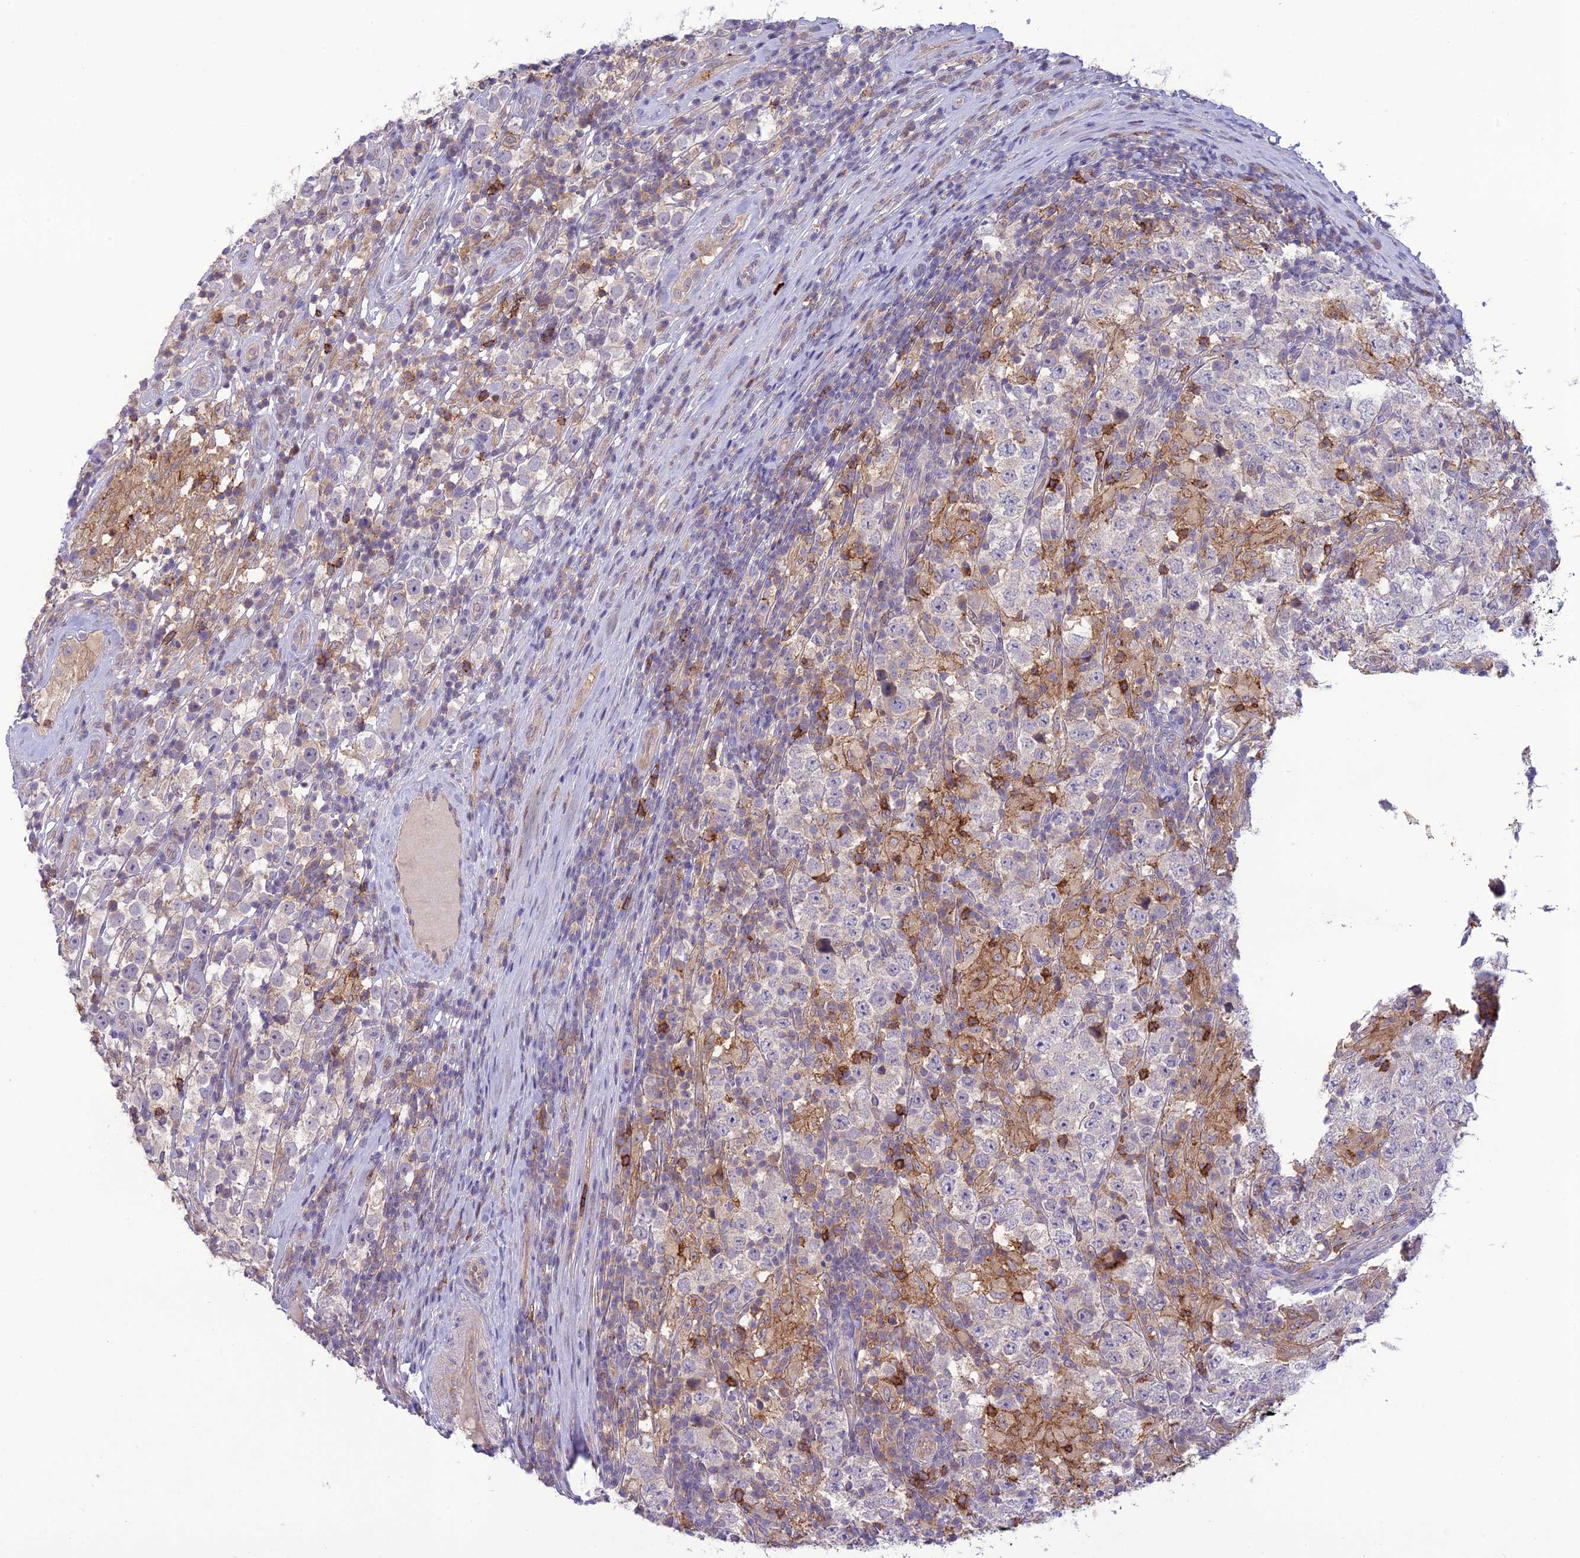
{"staining": {"intensity": "negative", "quantity": "none", "location": "none"}, "tissue": "testis cancer", "cell_type": "Tumor cells", "image_type": "cancer", "snomed": [{"axis": "morphology", "description": "Normal tissue, NOS"}, {"axis": "morphology", "description": "Urothelial carcinoma, High grade"}, {"axis": "morphology", "description": "Seminoma, NOS"}, {"axis": "morphology", "description": "Carcinoma, Embryonal, NOS"}, {"axis": "topography", "description": "Urinary bladder"}, {"axis": "topography", "description": "Testis"}], "caption": "Human testis seminoma stained for a protein using immunohistochemistry displays no staining in tumor cells.", "gene": "ITGAE", "patient": {"sex": "male", "age": 41}}